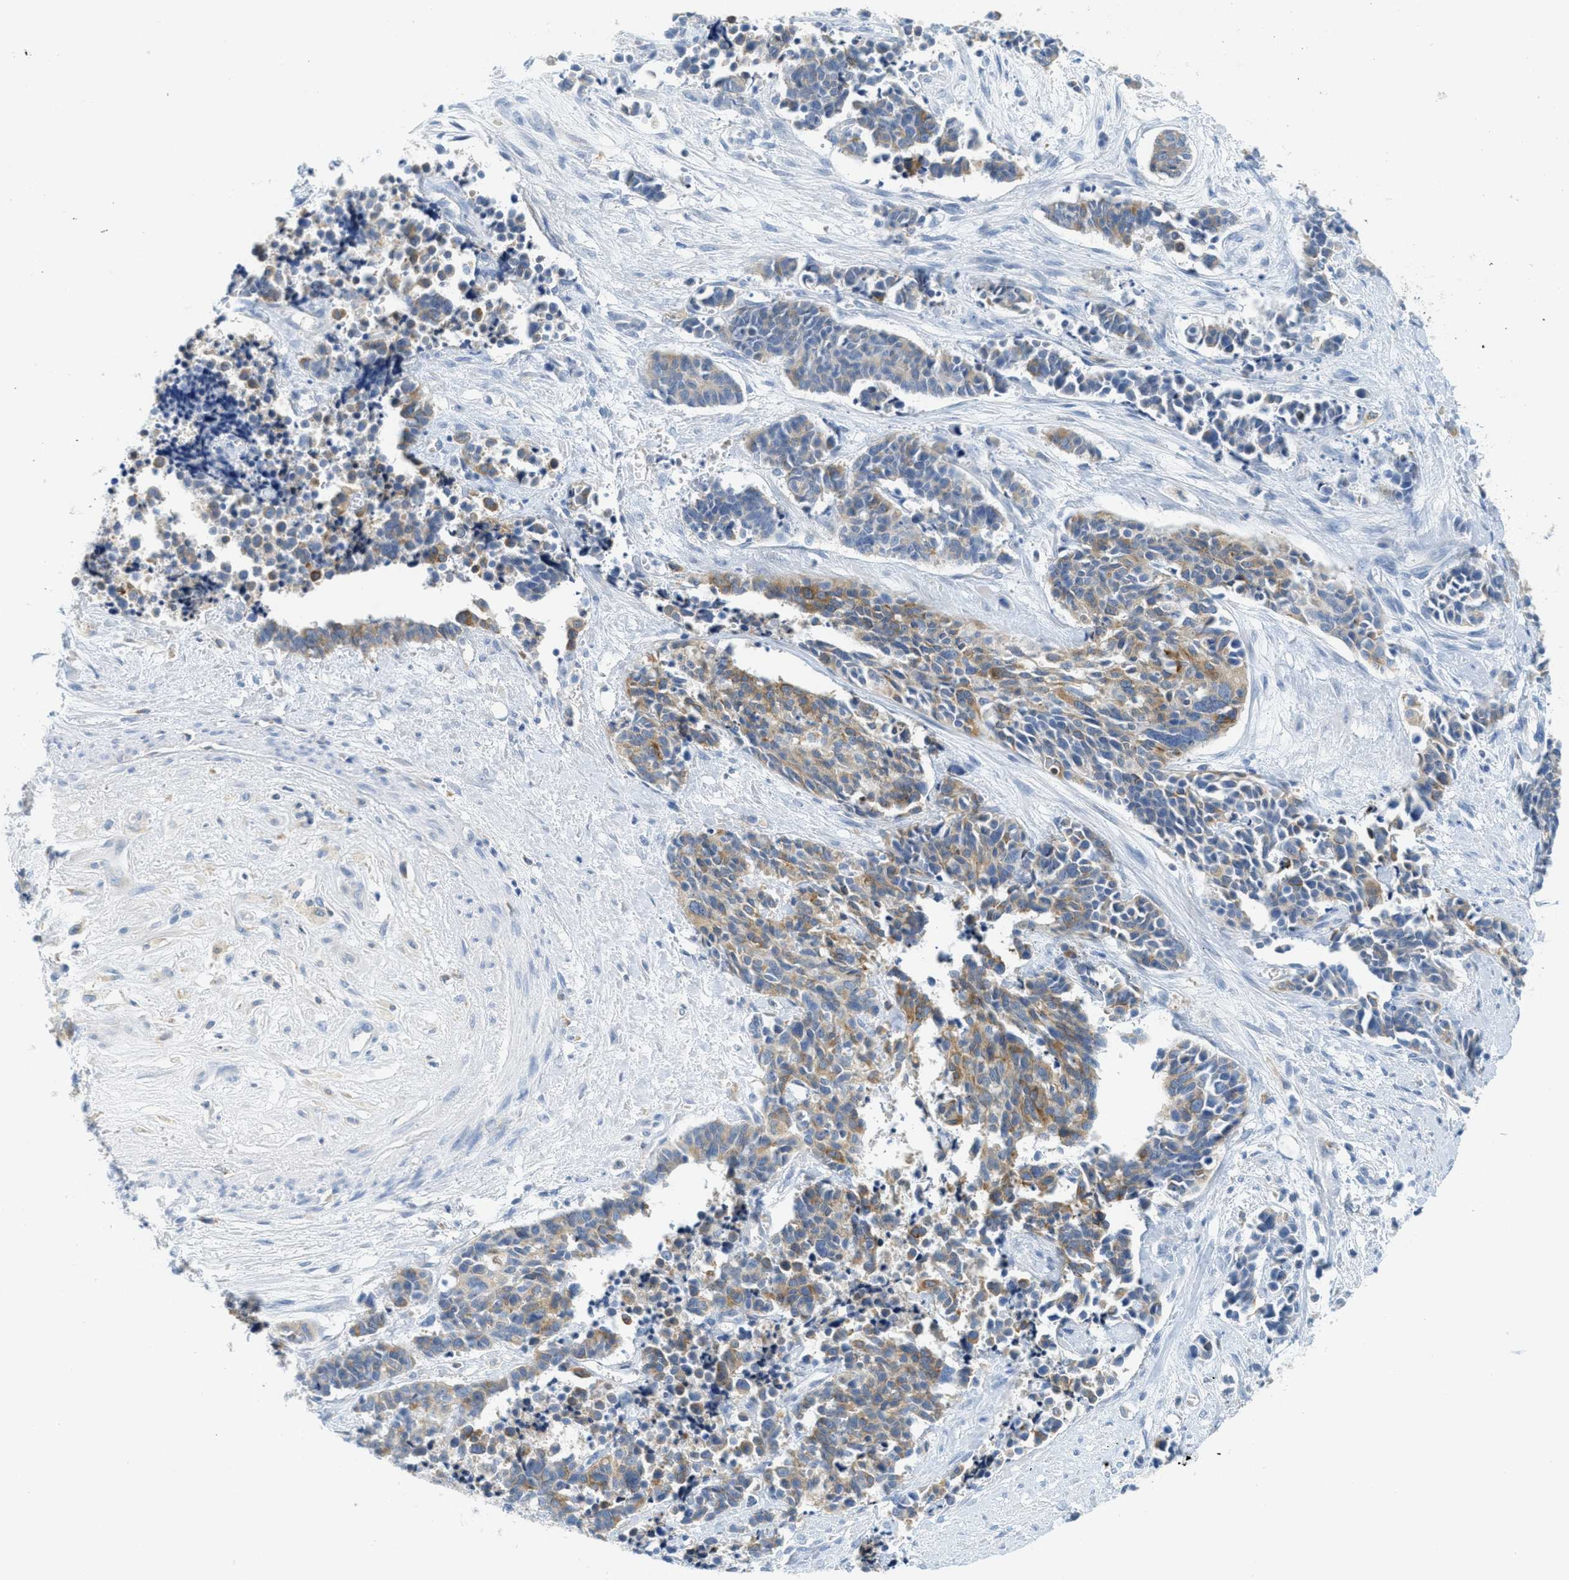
{"staining": {"intensity": "moderate", "quantity": "25%-75%", "location": "cytoplasmic/membranous"}, "tissue": "cervical cancer", "cell_type": "Tumor cells", "image_type": "cancer", "snomed": [{"axis": "morphology", "description": "Squamous cell carcinoma, NOS"}, {"axis": "topography", "description": "Cervix"}], "caption": "About 25%-75% of tumor cells in squamous cell carcinoma (cervical) exhibit moderate cytoplasmic/membranous protein expression as visualized by brown immunohistochemical staining.", "gene": "TEX264", "patient": {"sex": "female", "age": 35}}